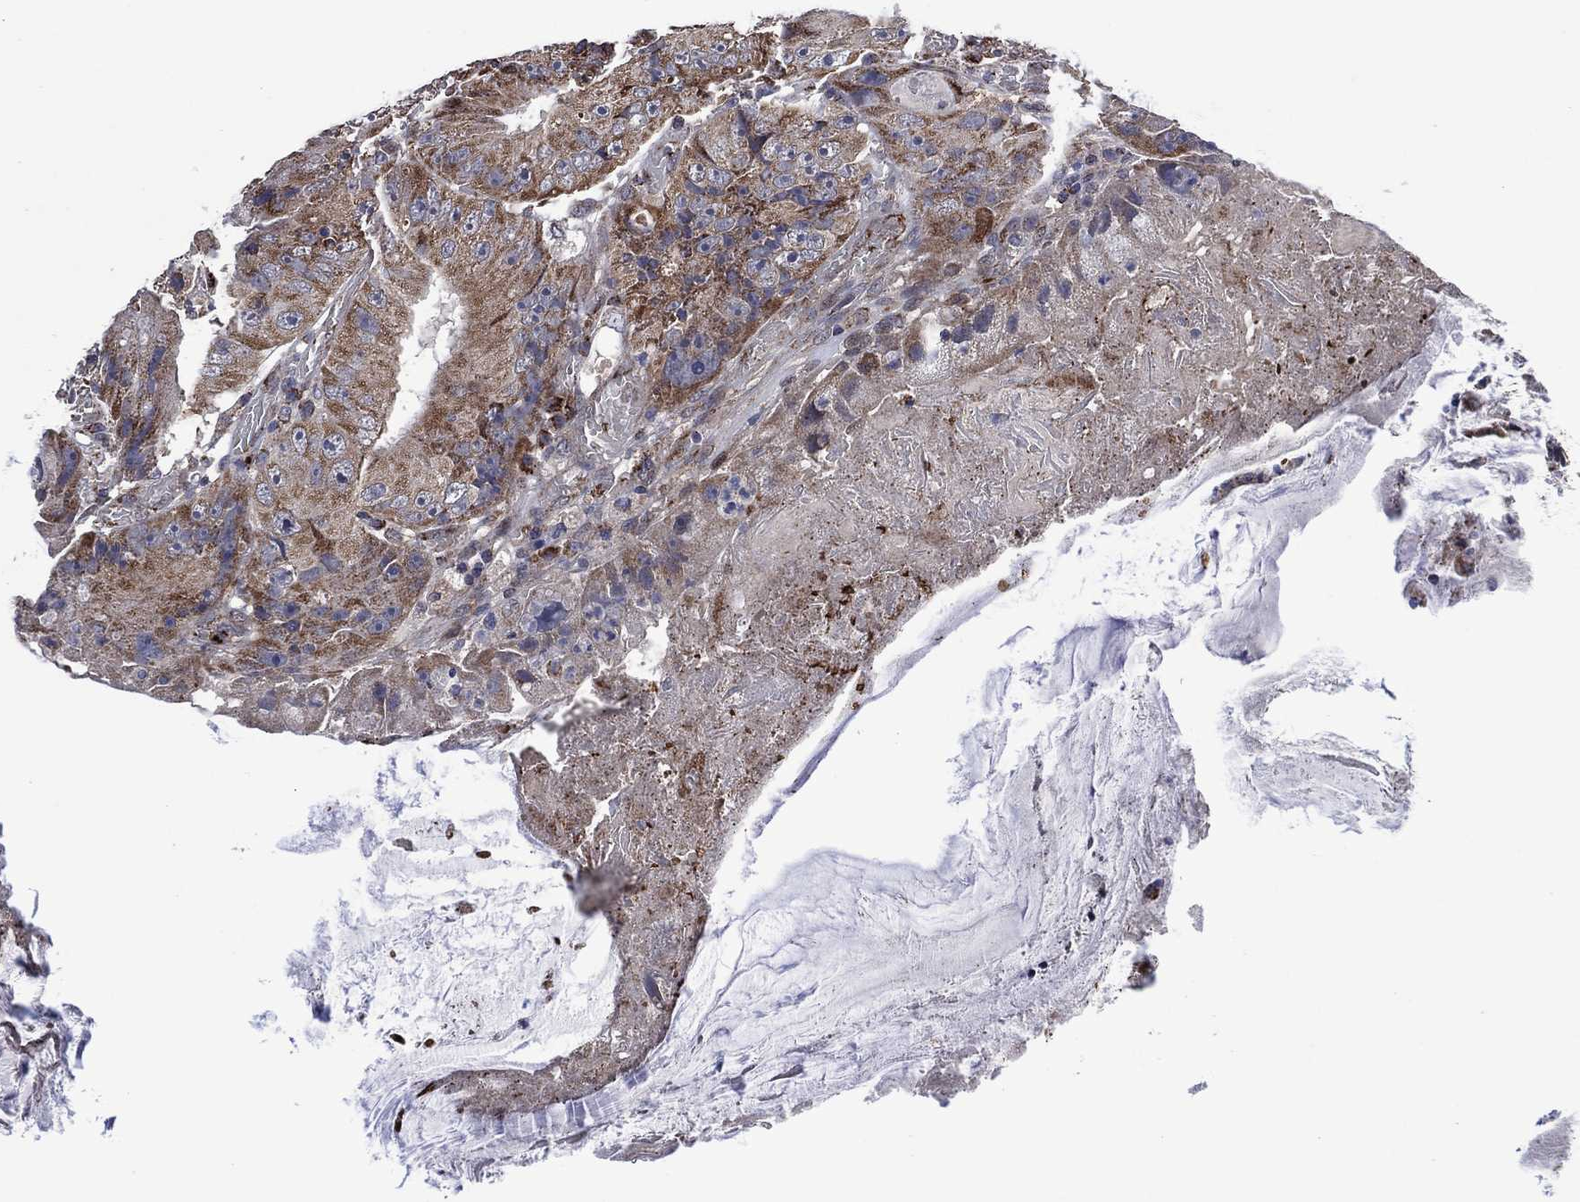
{"staining": {"intensity": "weak", "quantity": ">75%", "location": "cytoplasmic/membranous"}, "tissue": "colorectal cancer", "cell_type": "Tumor cells", "image_type": "cancer", "snomed": [{"axis": "morphology", "description": "Adenocarcinoma, NOS"}, {"axis": "topography", "description": "Colon"}], "caption": "Colorectal cancer stained with DAB immunohistochemistry (IHC) reveals low levels of weak cytoplasmic/membranous staining in about >75% of tumor cells.", "gene": "HTD2", "patient": {"sex": "female", "age": 86}}